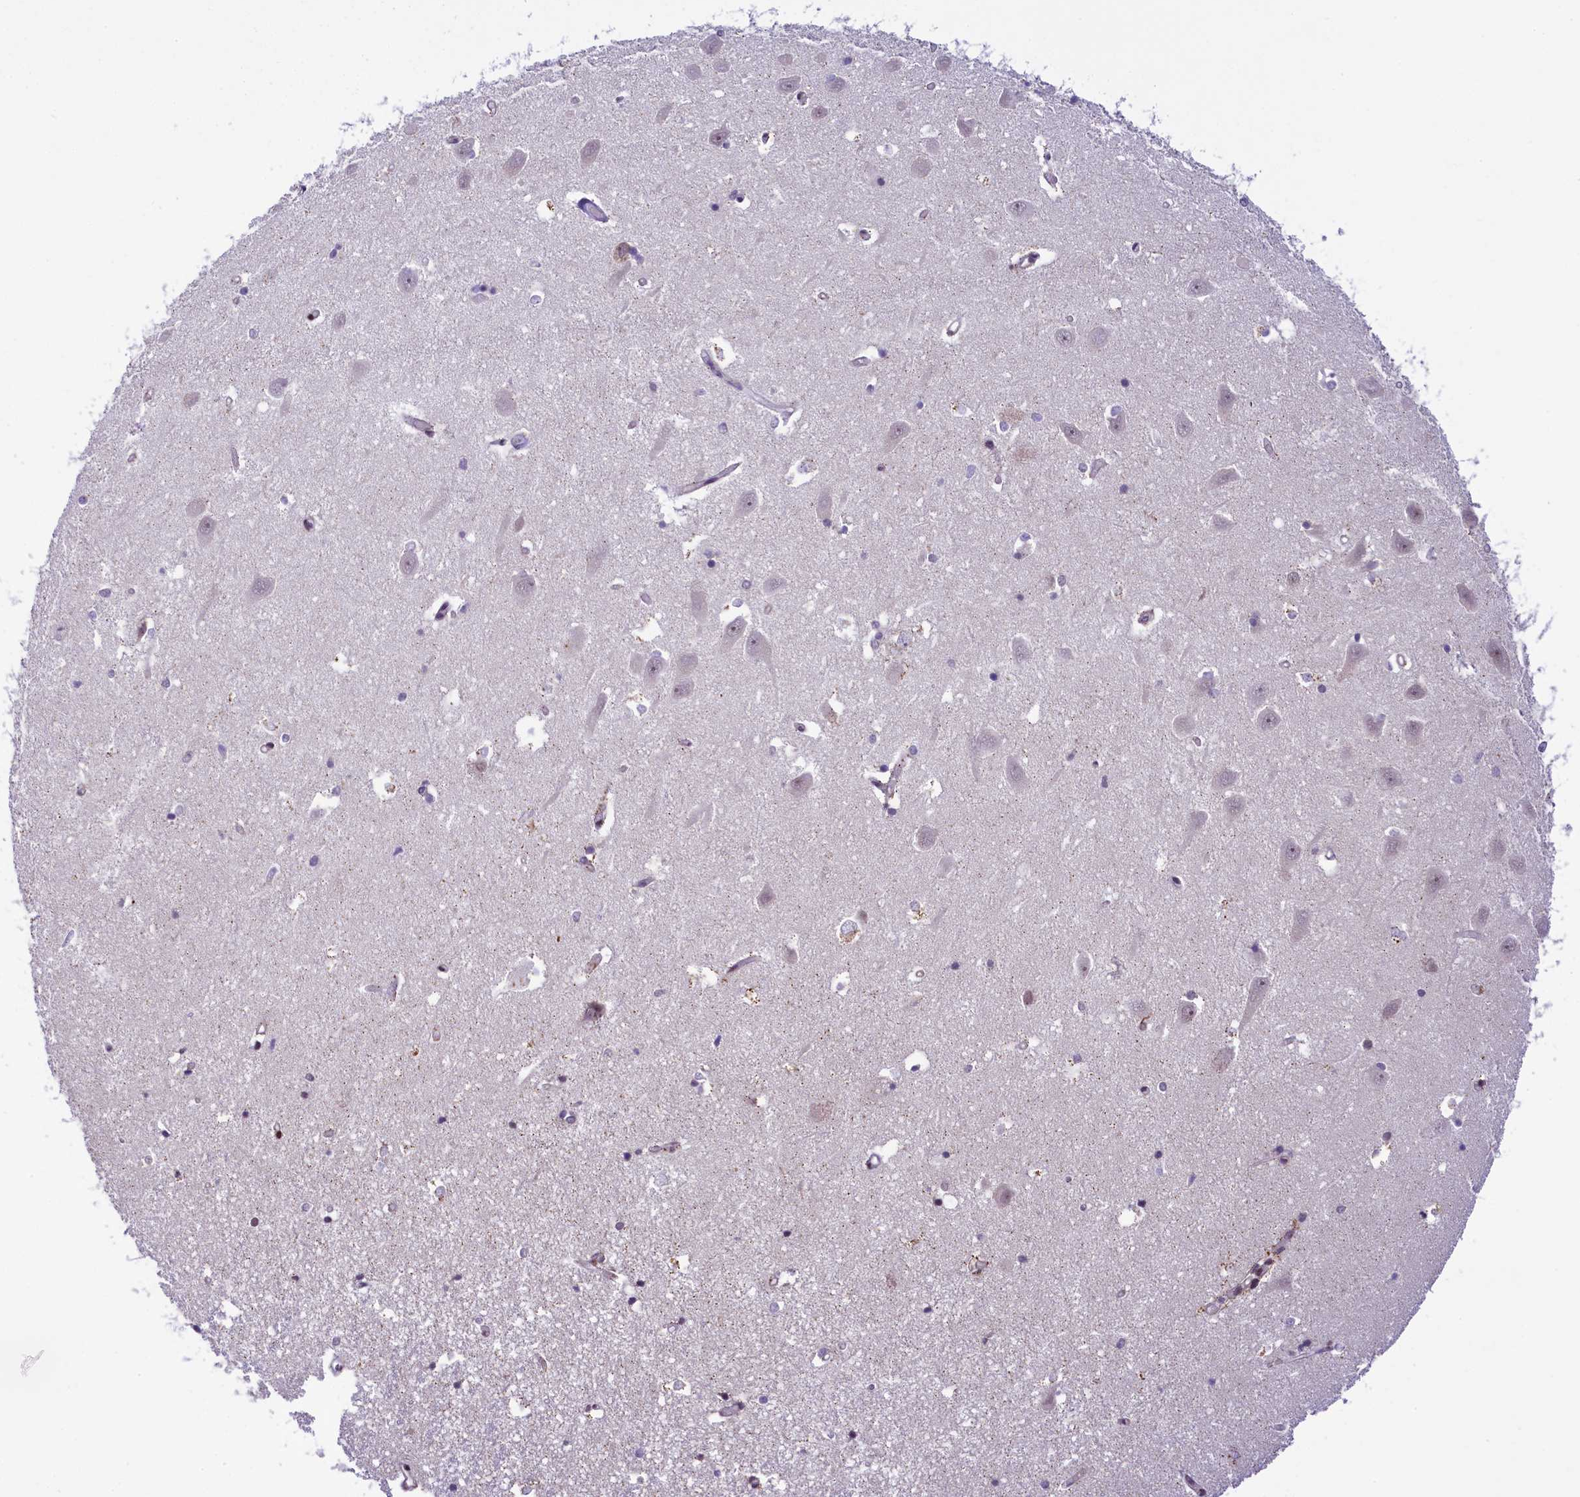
{"staining": {"intensity": "negative", "quantity": "none", "location": "none"}, "tissue": "hippocampus", "cell_type": "Glial cells", "image_type": "normal", "snomed": [{"axis": "morphology", "description": "Normal tissue, NOS"}, {"axis": "topography", "description": "Hippocampus"}], "caption": "High power microscopy photomicrograph of an IHC photomicrograph of benign hippocampus, revealing no significant expression in glial cells. (DAB (3,3'-diaminobenzidine) immunohistochemistry (IHC), high magnification).", "gene": "RBBP8", "patient": {"sex": "male", "age": 70}}